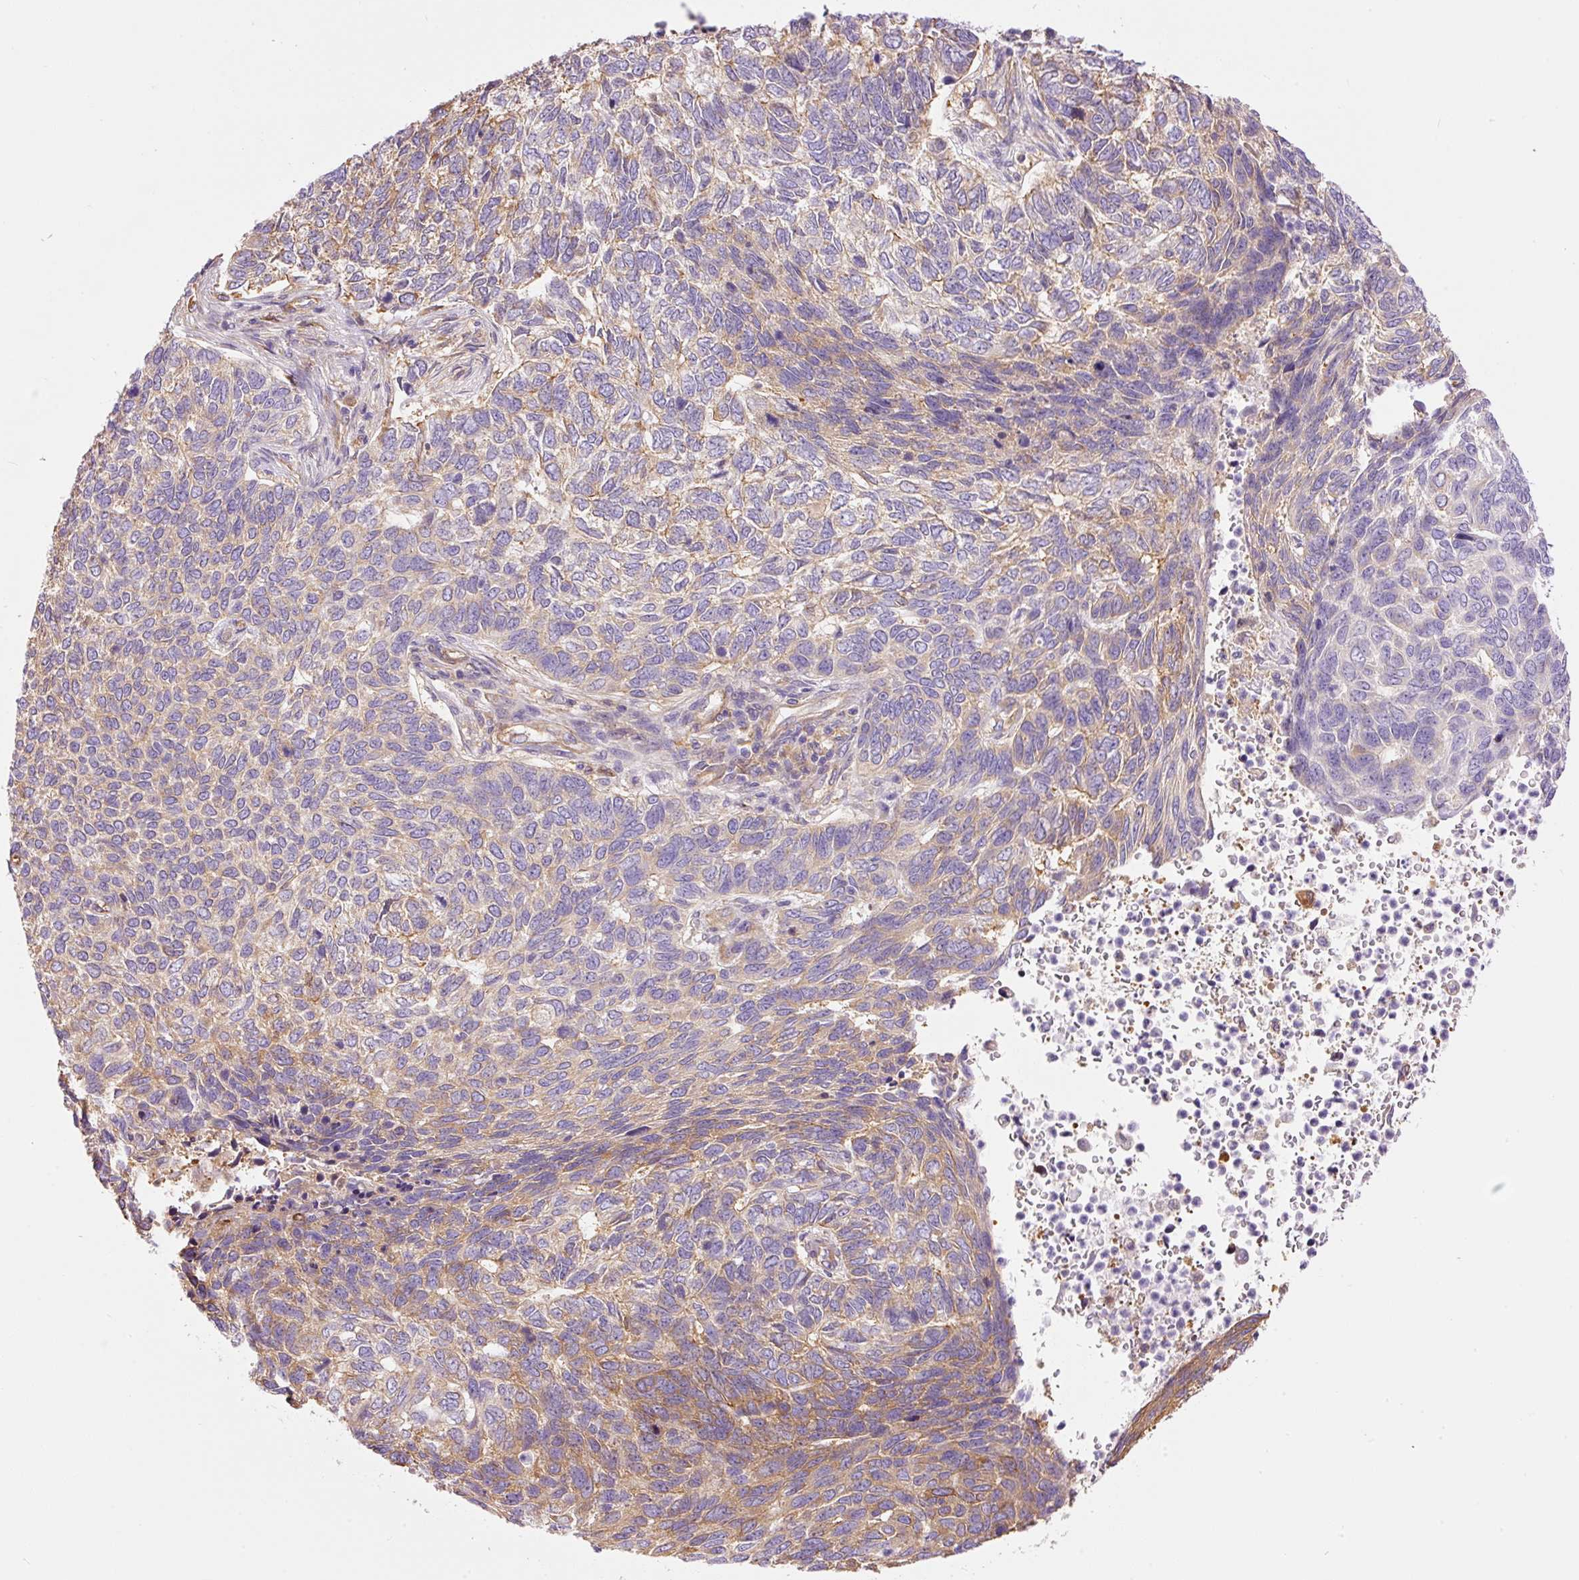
{"staining": {"intensity": "moderate", "quantity": "<25%", "location": "cytoplasmic/membranous"}, "tissue": "skin cancer", "cell_type": "Tumor cells", "image_type": "cancer", "snomed": [{"axis": "morphology", "description": "Basal cell carcinoma"}, {"axis": "topography", "description": "Skin"}], "caption": "IHC histopathology image of neoplastic tissue: human basal cell carcinoma (skin) stained using immunohistochemistry exhibits low levels of moderate protein expression localized specifically in the cytoplasmic/membranous of tumor cells, appearing as a cytoplasmic/membranous brown color.", "gene": "IL10RB", "patient": {"sex": "female", "age": 65}}